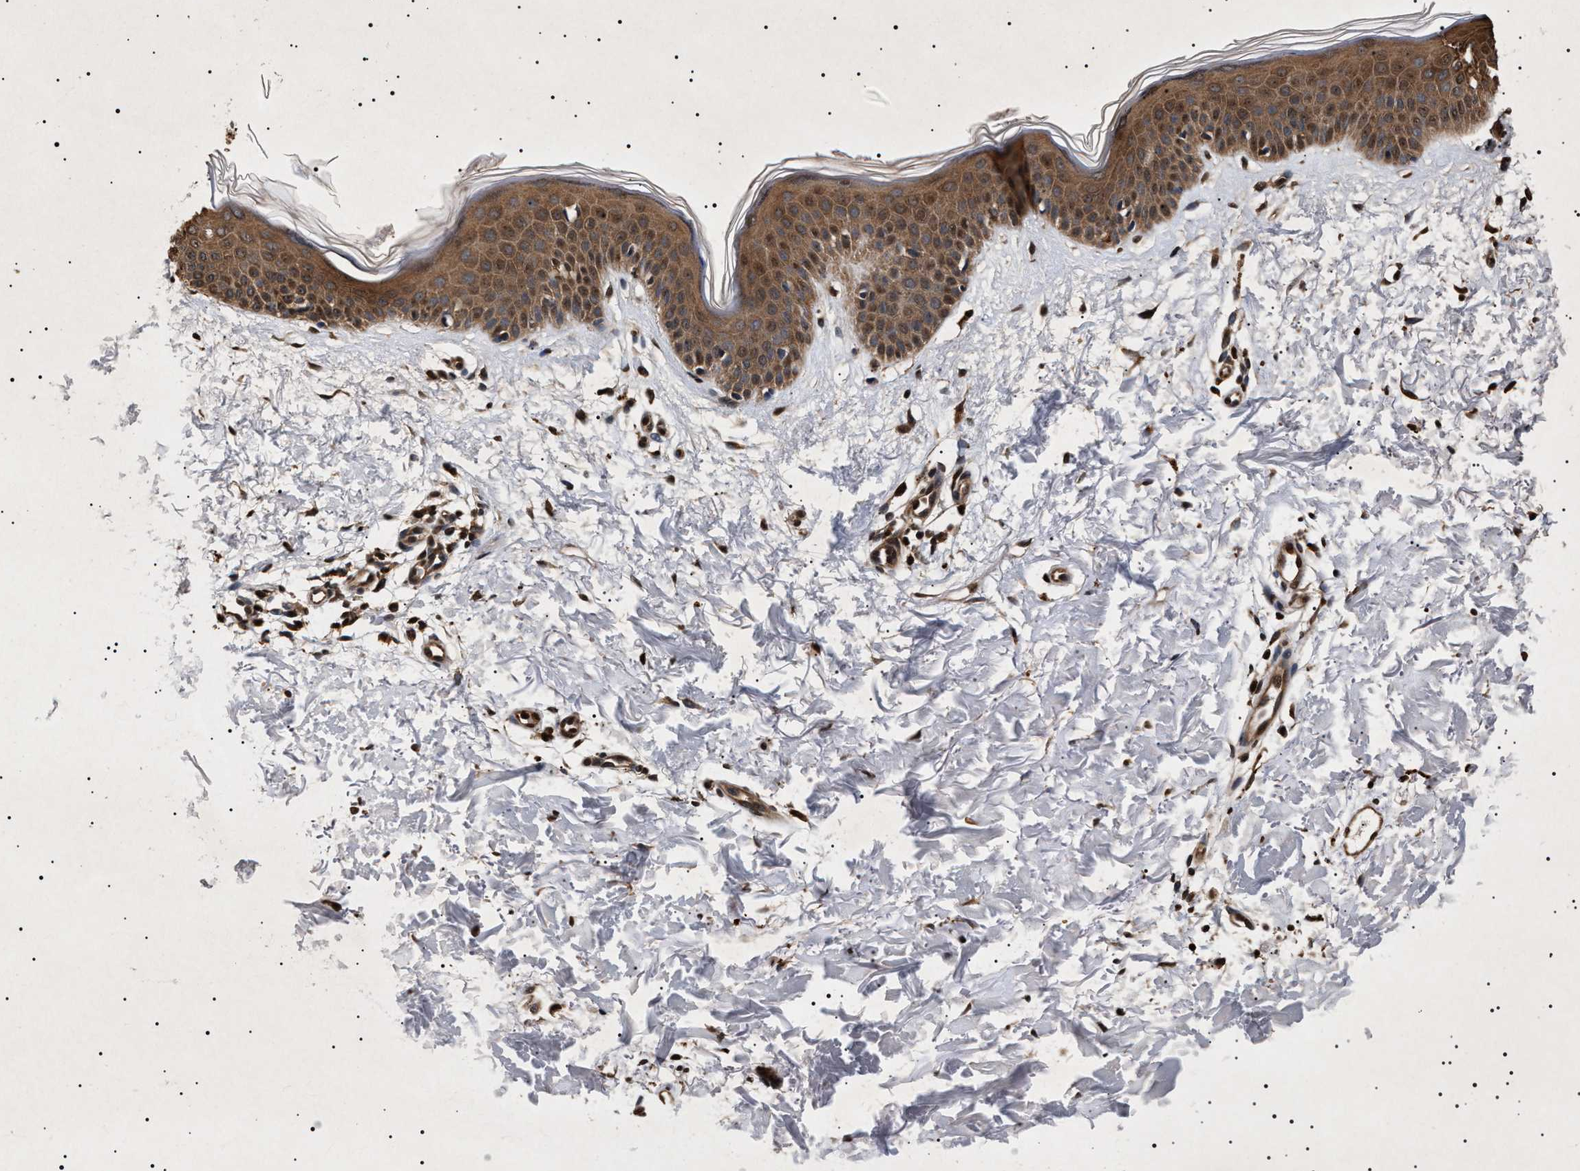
{"staining": {"intensity": "moderate", "quantity": ">75%", "location": "cytoplasmic/membranous,nuclear"}, "tissue": "skin", "cell_type": "Fibroblasts", "image_type": "normal", "snomed": [{"axis": "morphology", "description": "Normal tissue, NOS"}, {"axis": "topography", "description": "Skin"}], "caption": "Protein positivity by immunohistochemistry shows moderate cytoplasmic/membranous,nuclear expression in about >75% of fibroblasts in benign skin. (IHC, brightfield microscopy, high magnification).", "gene": "KIF21A", "patient": {"sex": "female", "age": 56}}